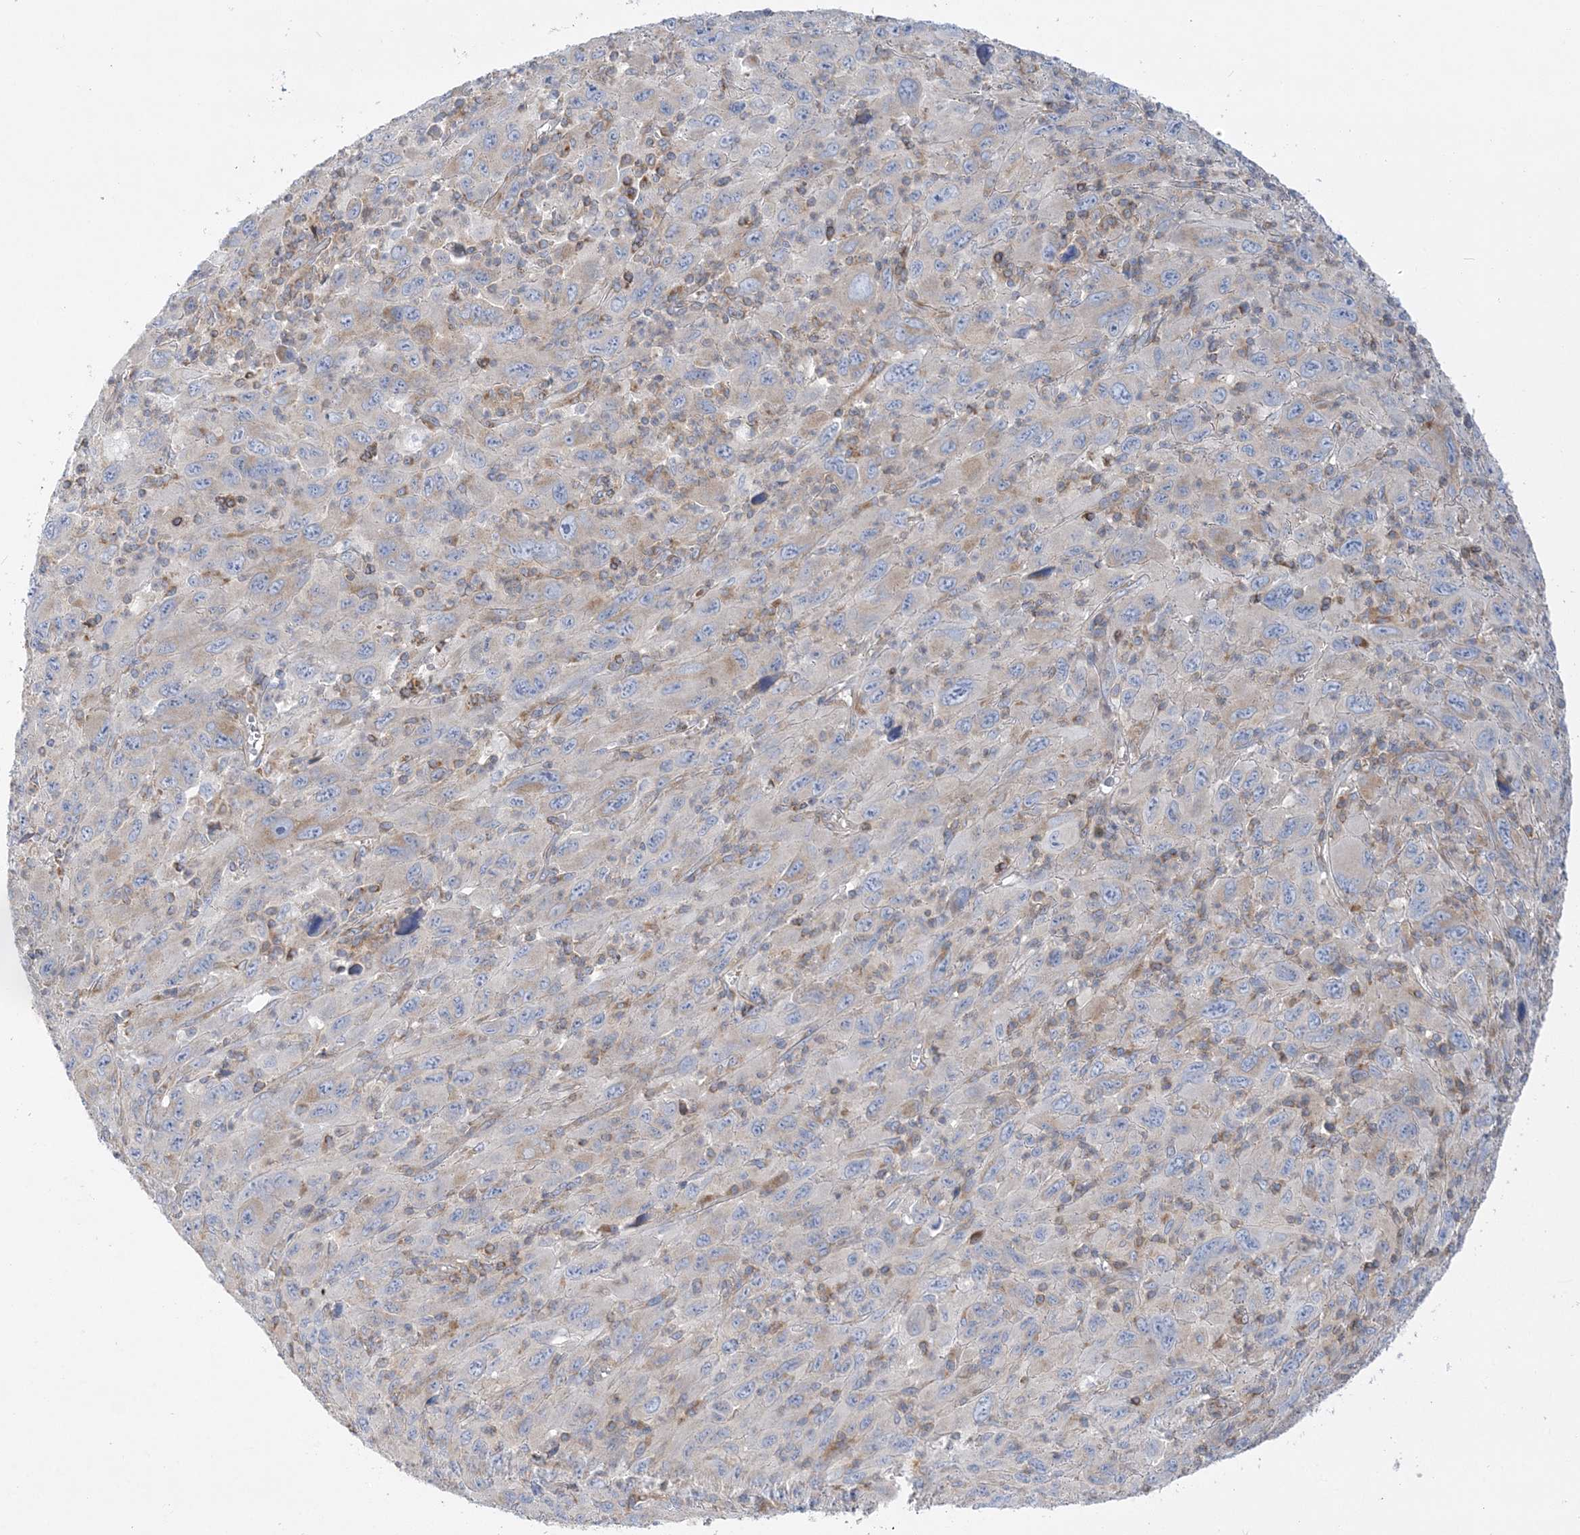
{"staining": {"intensity": "moderate", "quantity": "25%-75%", "location": "cytoplasmic/membranous"}, "tissue": "melanoma", "cell_type": "Tumor cells", "image_type": "cancer", "snomed": [{"axis": "morphology", "description": "Malignant melanoma, Metastatic site"}, {"axis": "topography", "description": "Skin"}], "caption": "Protein expression analysis of human melanoma reveals moderate cytoplasmic/membranous expression in about 25%-75% of tumor cells.", "gene": "FAM114A2", "patient": {"sex": "female", "age": 56}}